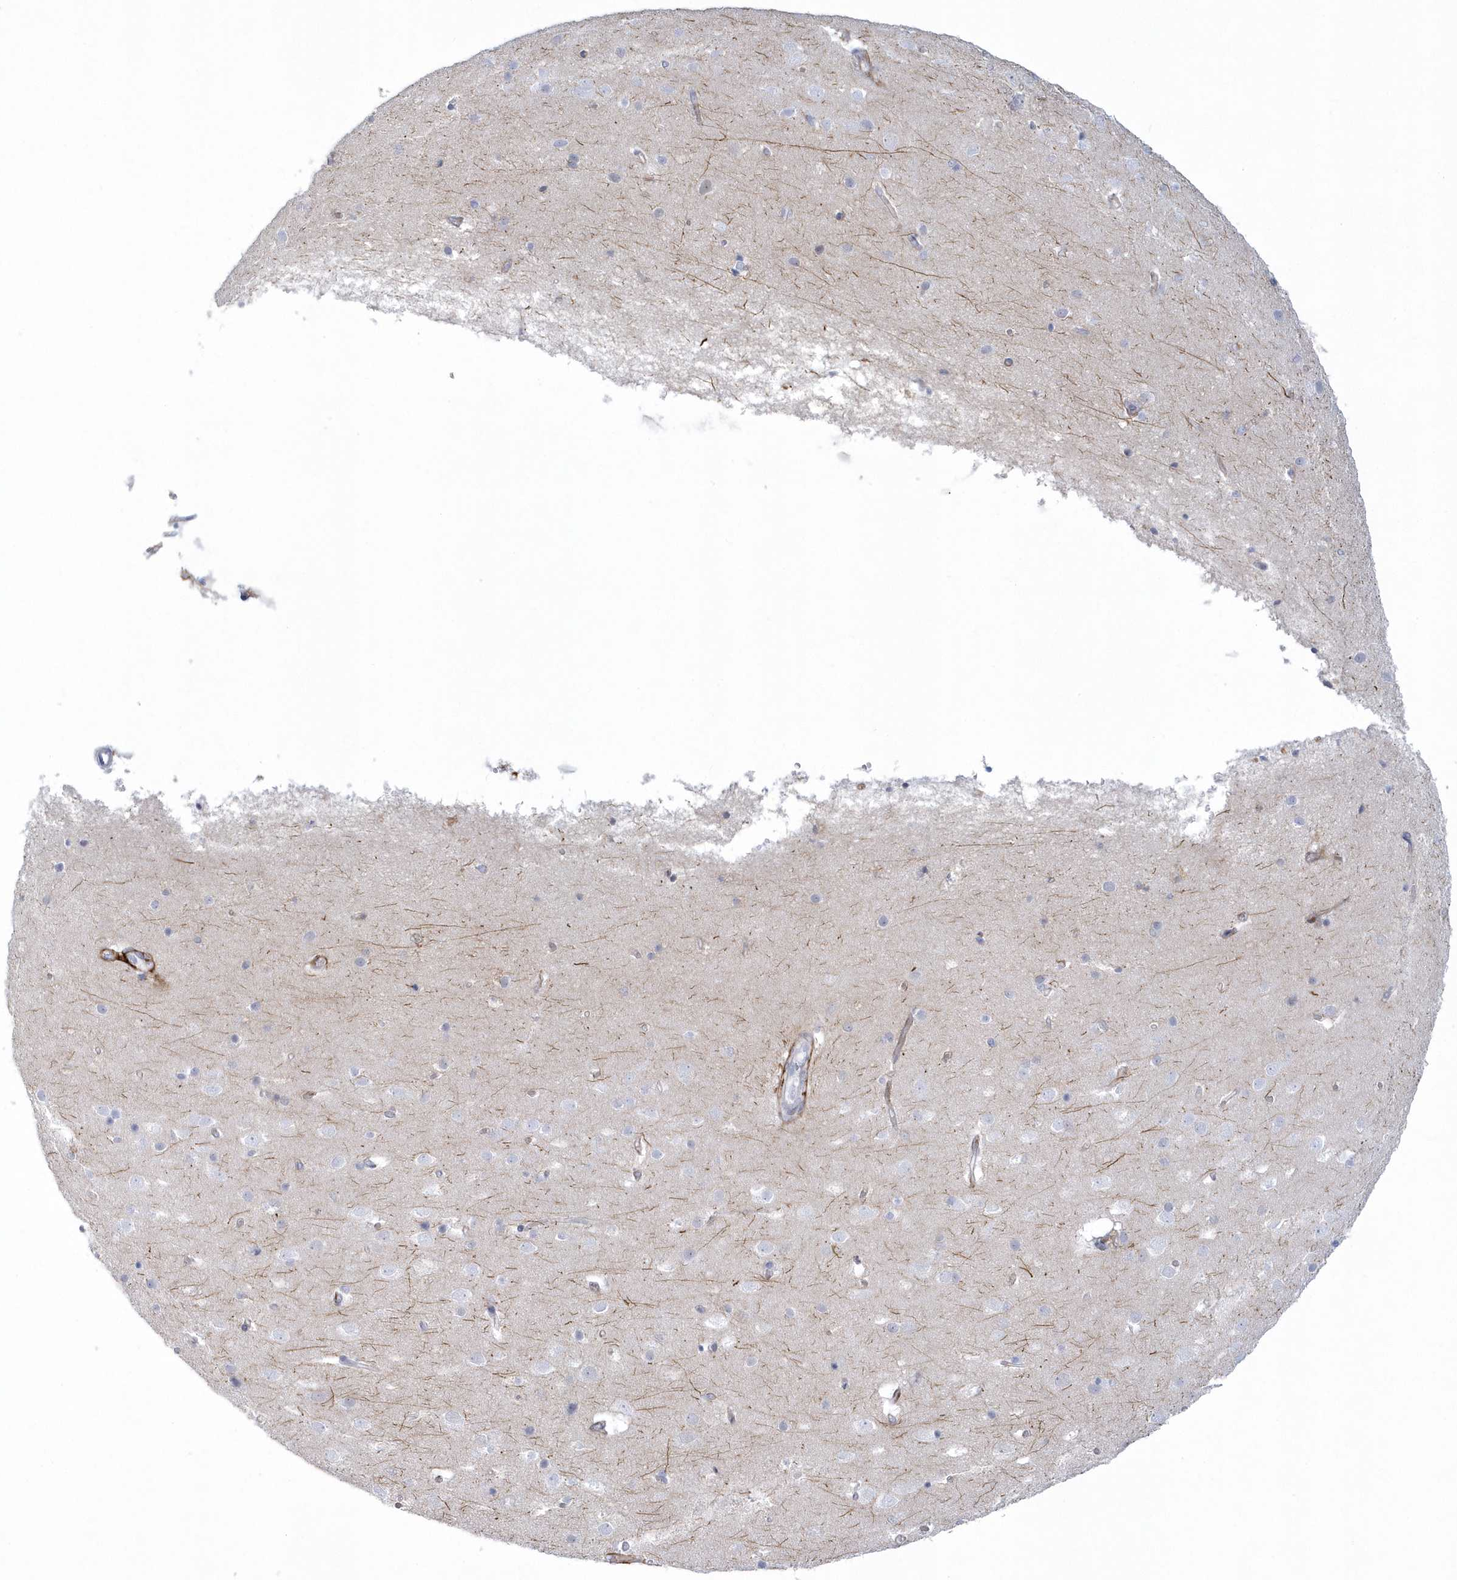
{"staining": {"intensity": "weak", "quantity": ">75%", "location": "cytoplasmic/membranous"}, "tissue": "cerebral cortex", "cell_type": "Endothelial cells", "image_type": "normal", "snomed": [{"axis": "morphology", "description": "Normal tissue, NOS"}, {"axis": "topography", "description": "Cerebral cortex"}], "caption": "Immunohistochemical staining of normal cerebral cortex displays >75% levels of weak cytoplasmic/membranous protein expression in approximately >75% of endothelial cells. The staining is performed using DAB brown chromogen to label protein expression. The nuclei are counter-stained blue using hematoxylin.", "gene": "WDR27", "patient": {"sex": "male", "age": 54}}